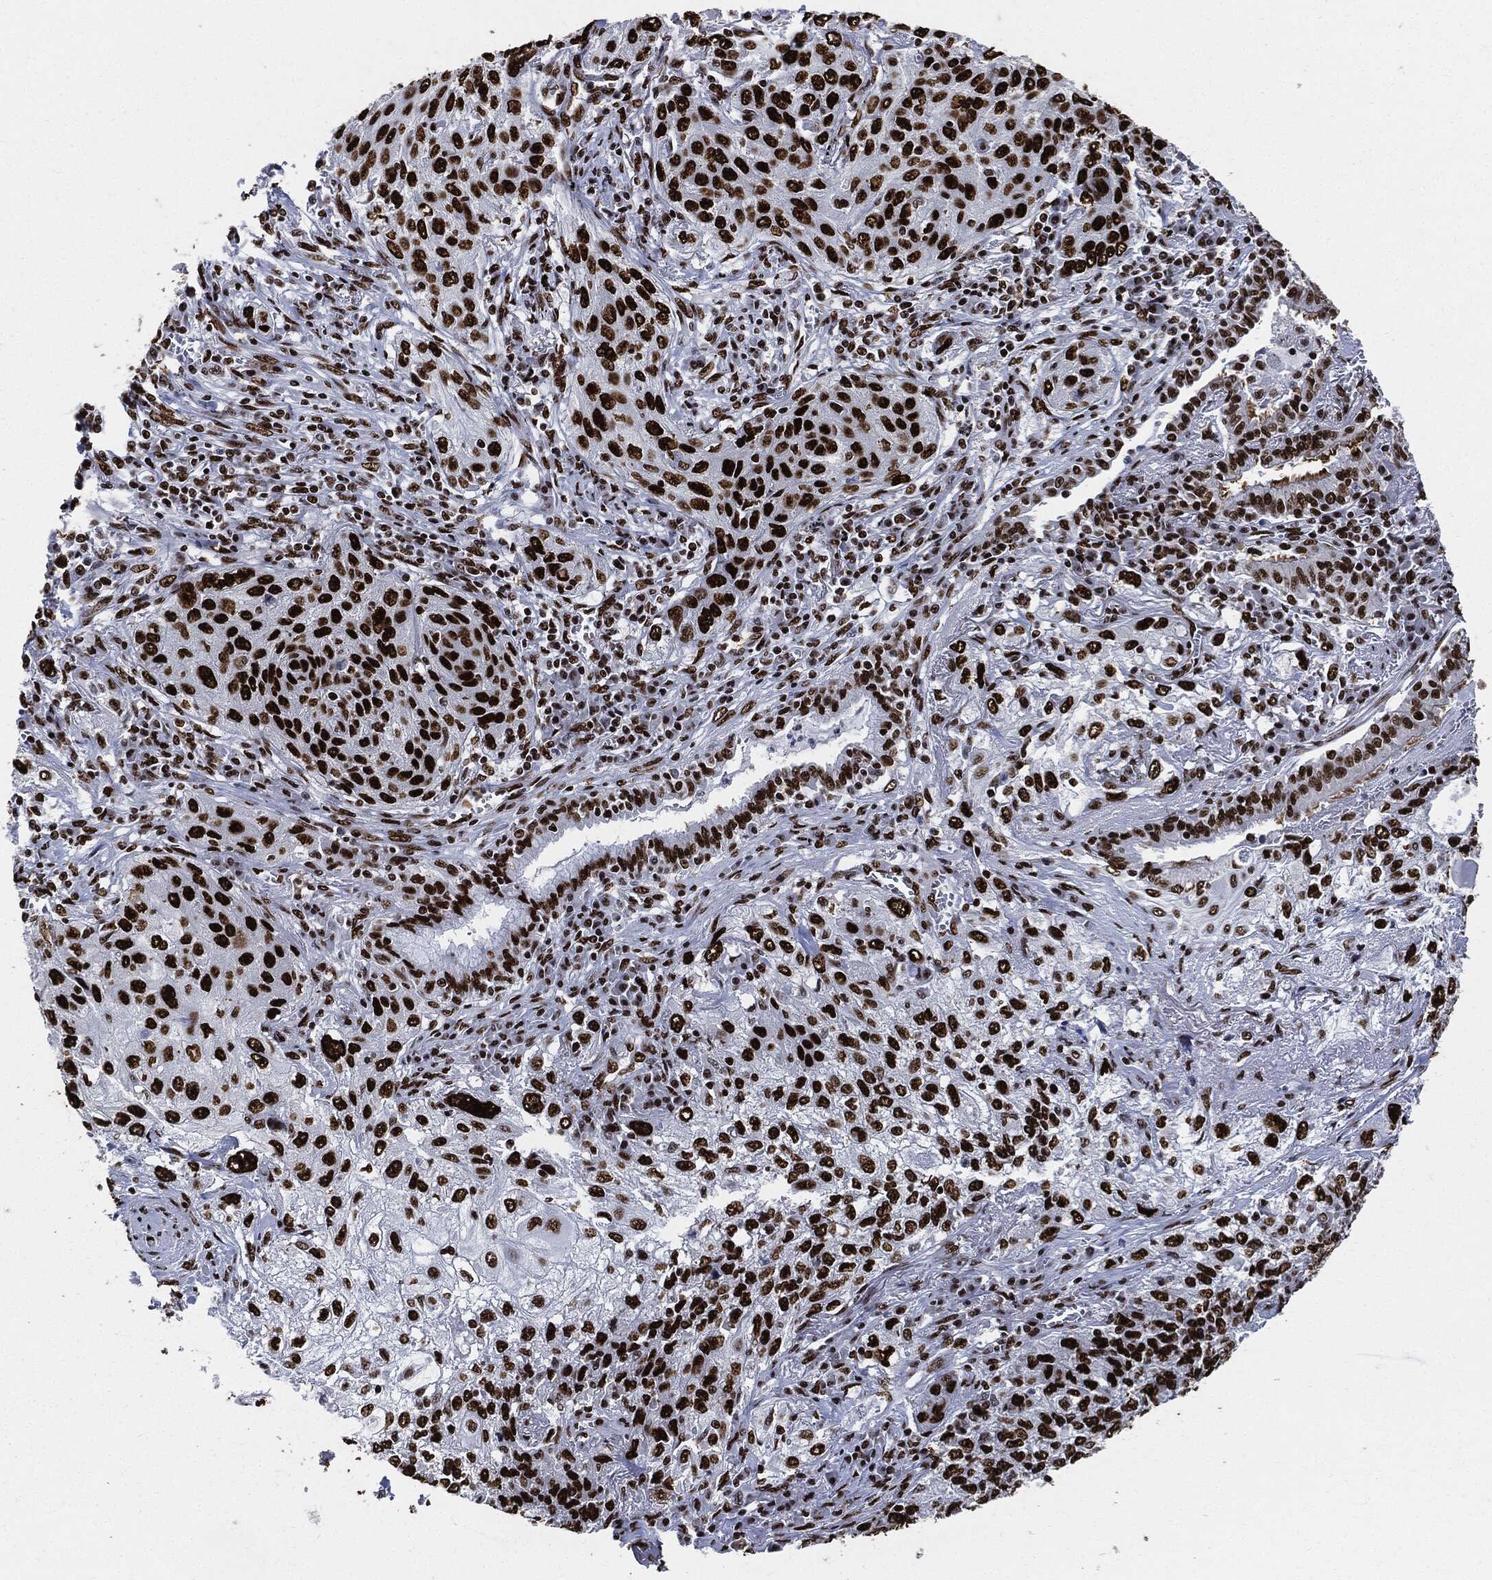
{"staining": {"intensity": "strong", "quantity": ">75%", "location": "nuclear"}, "tissue": "lung cancer", "cell_type": "Tumor cells", "image_type": "cancer", "snomed": [{"axis": "morphology", "description": "Squamous cell carcinoma, NOS"}, {"axis": "topography", "description": "Lung"}], "caption": "Lung cancer (squamous cell carcinoma) tissue demonstrates strong nuclear positivity in about >75% of tumor cells, visualized by immunohistochemistry. (Stains: DAB in brown, nuclei in blue, Microscopy: brightfield microscopy at high magnification).", "gene": "RECQL", "patient": {"sex": "female", "age": 69}}